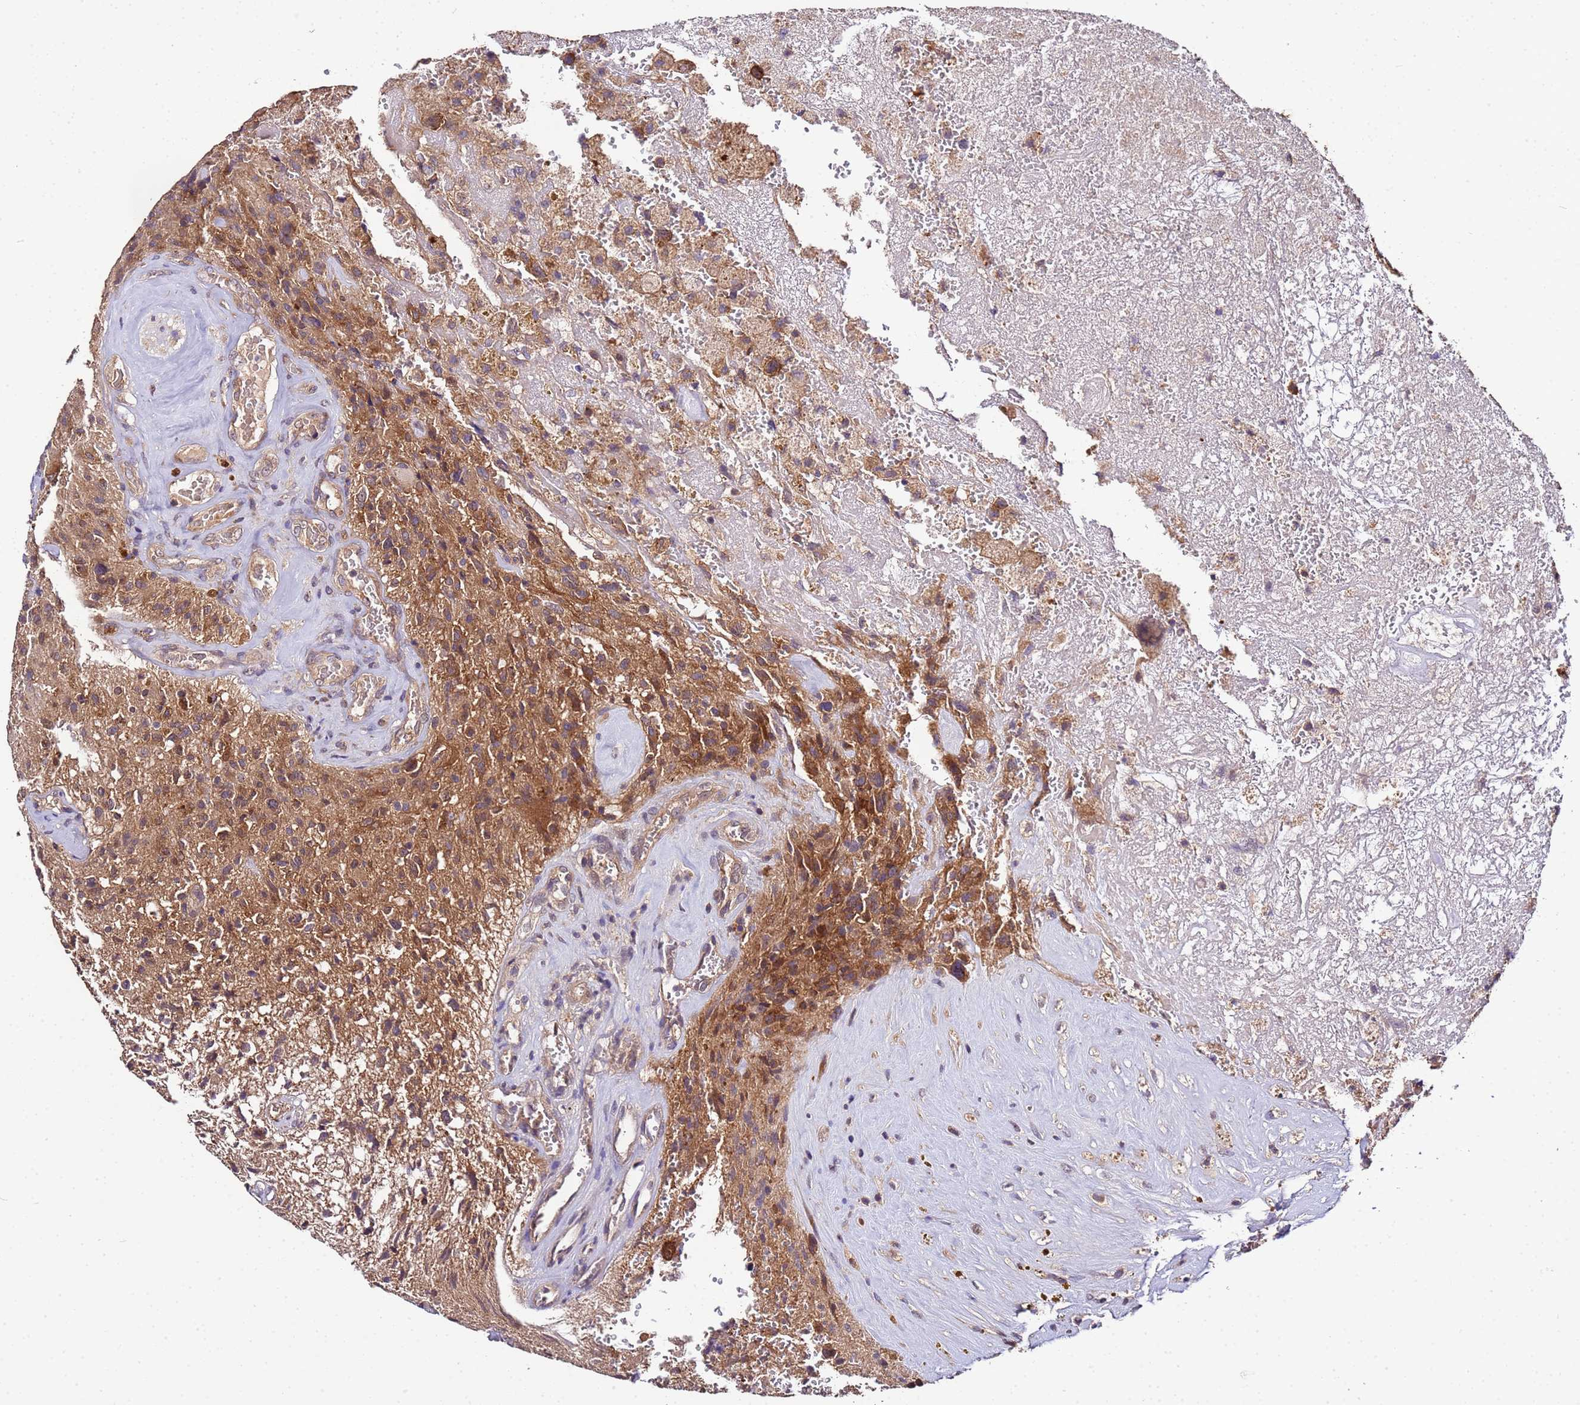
{"staining": {"intensity": "moderate", "quantity": ">75%", "location": "cytoplasmic/membranous"}, "tissue": "glioma", "cell_type": "Tumor cells", "image_type": "cancer", "snomed": [{"axis": "morphology", "description": "Glioma, malignant, High grade"}, {"axis": "topography", "description": "Brain"}], "caption": "A histopathology image showing moderate cytoplasmic/membranous expression in approximately >75% of tumor cells in high-grade glioma (malignant), as visualized by brown immunohistochemical staining.", "gene": "GSPT2", "patient": {"sex": "male", "age": 69}}